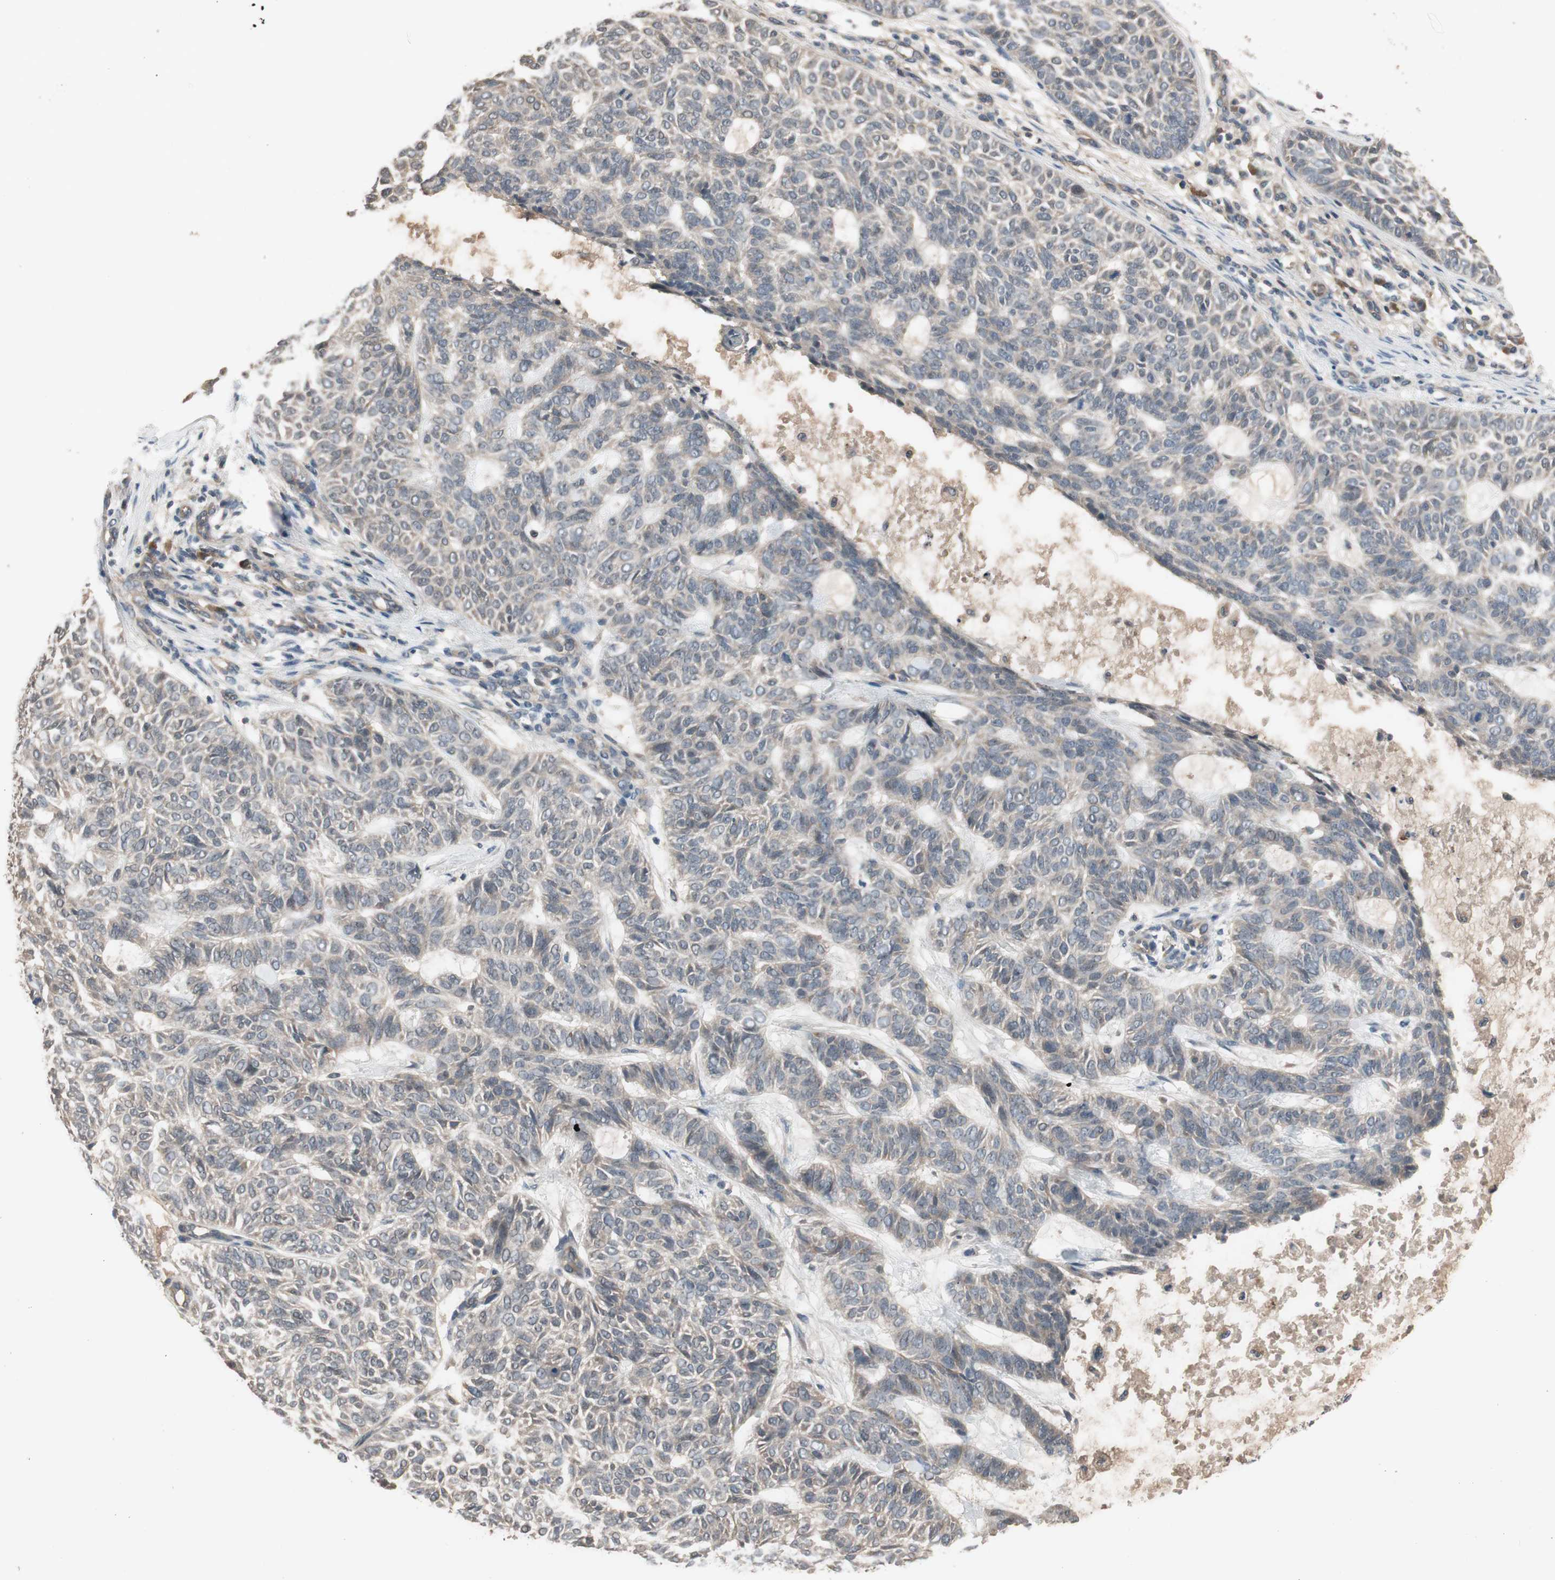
{"staining": {"intensity": "weak", "quantity": ">75%", "location": "cytoplasmic/membranous"}, "tissue": "skin cancer", "cell_type": "Tumor cells", "image_type": "cancer", "snomed": [{"axis": "morphology", "description": "Basal cell carcinoma"}, {"axis": "topography", "description": "Skin"}], "caption": "IHC image of neoplastic tissue: human skin basal cell carcinoma stained using immunohistochemistry (IHC) exhibits low levels of weak protein expression localized specifically in the cytoplasmic/membranous of tumor cells, appearing as a cytoplasmic/membranous brown color.", "gene": "NSF", "patient": {"sex": "male", "age": 87}}